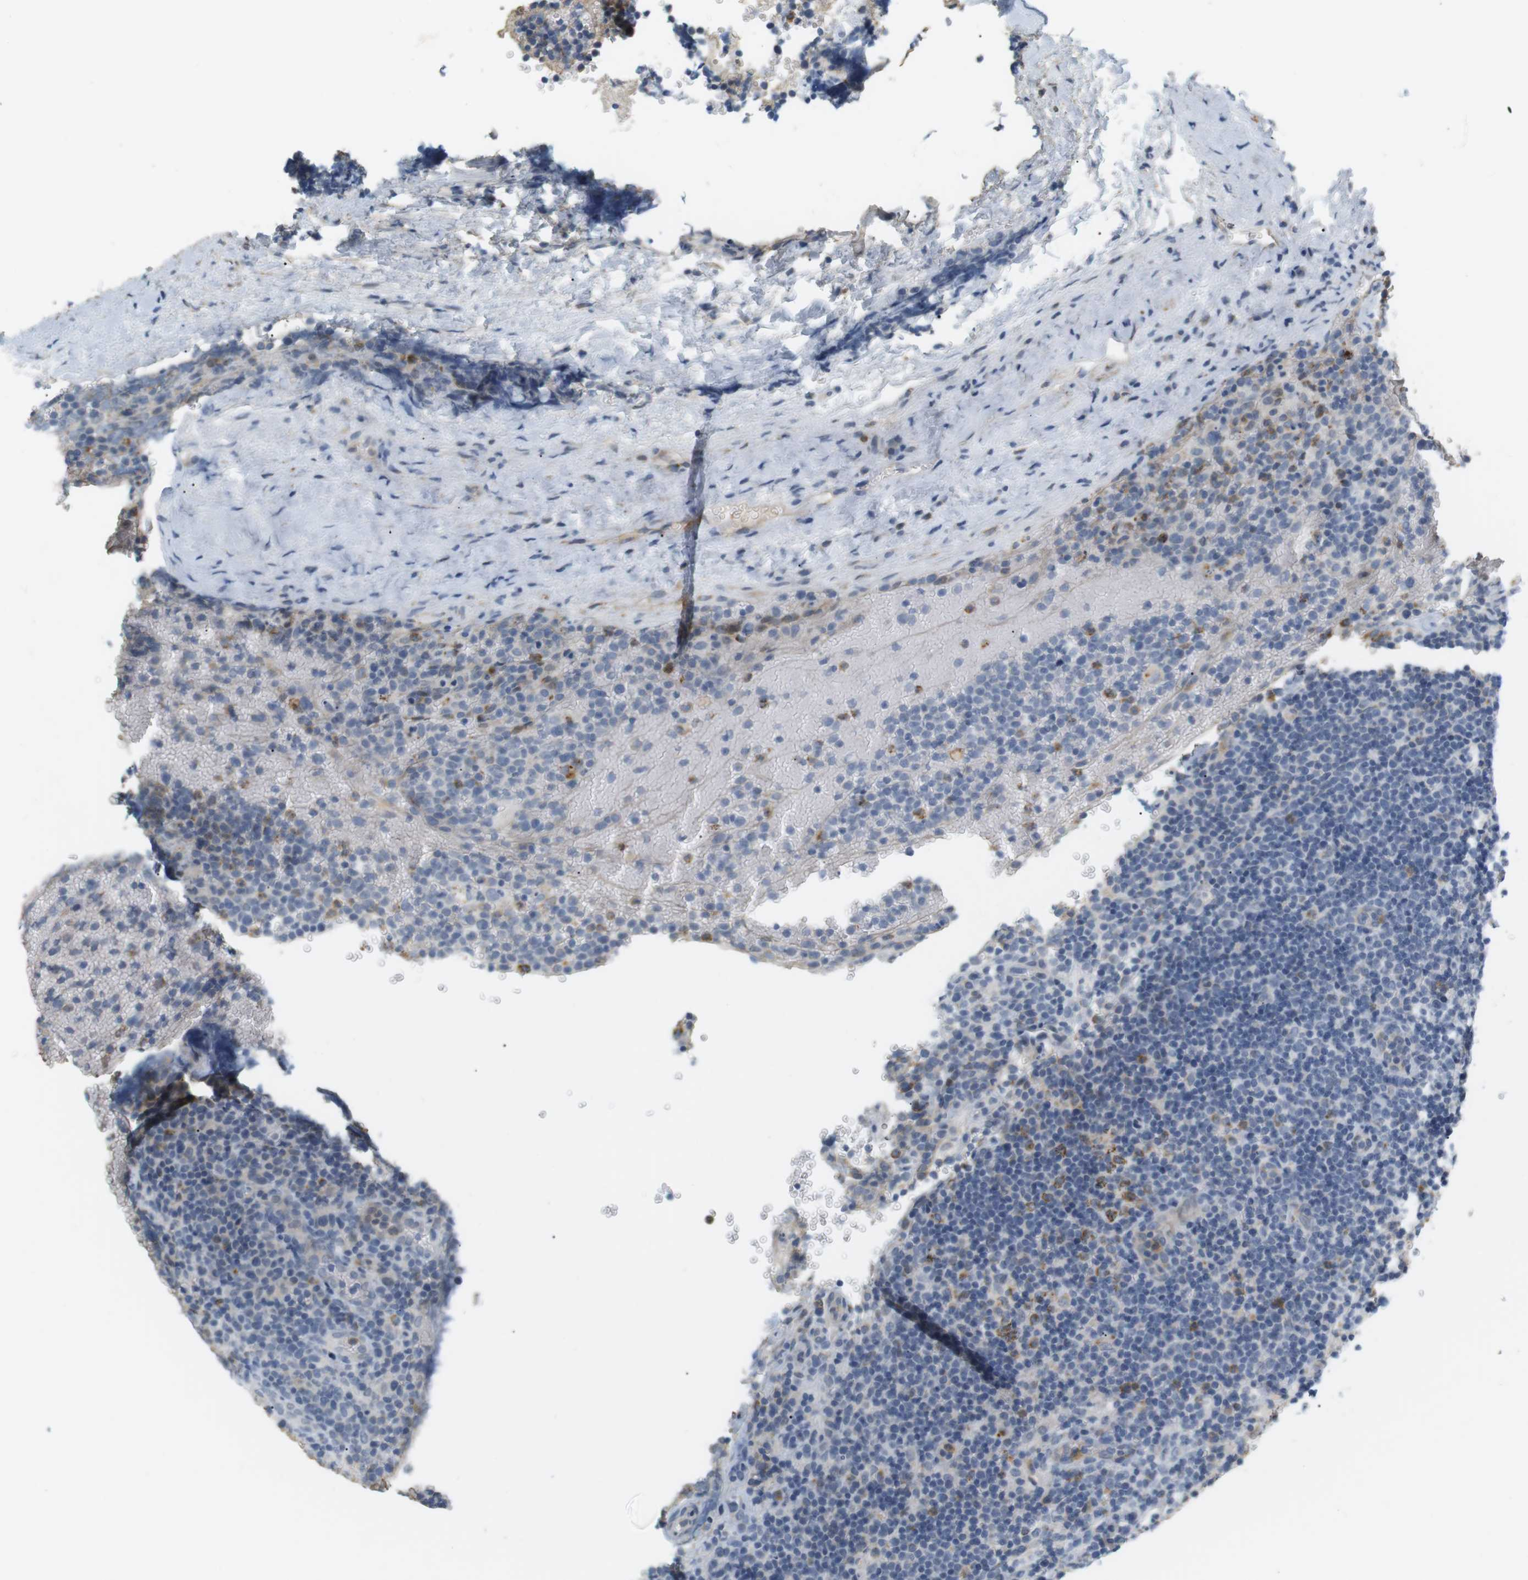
{"staining": {"intensity": "negative", "quantity": "none", "location": "none"}, "tissue": "lymphoma", "cell_type": "Tumor cells", "image_type": "cancer", "snomed": [{"axis": "morphology", "description": "Malignant lymphoma, non-Hodgkin's type, High grade"}, {"axis": "topography", "description": "Lymph node"}], "caption": "Tumor cells show no significant expression in lymphoma. (Stains: DAB (3,3'-diaminobenzidine) immunohistochemistry (IHC) with hematoxylin counter stain, Microscopy: brightfield microscopy at high magnification).", "gene": "CD300E", "patient": {"sex": "male", "age": 61}}